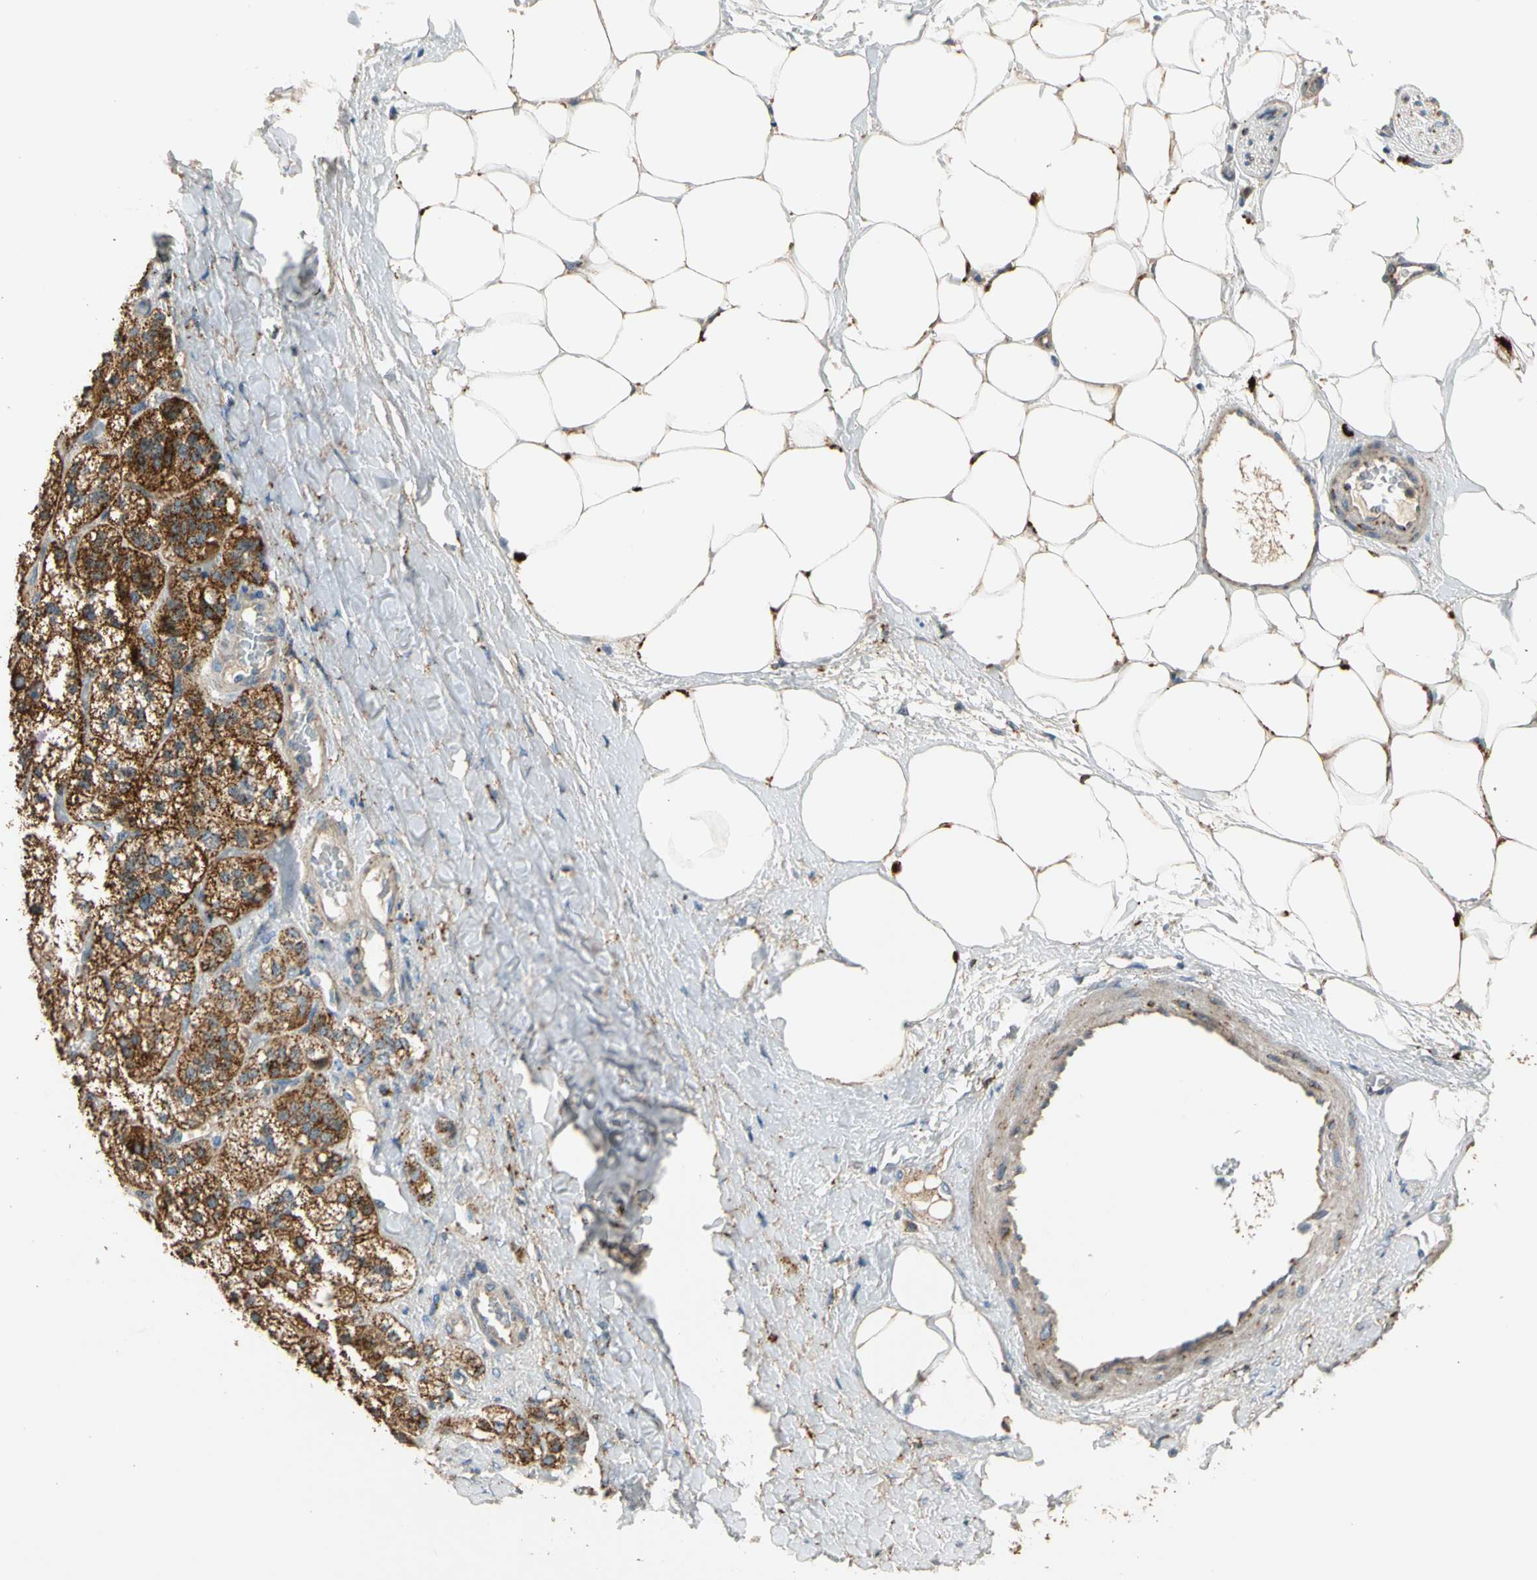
{"staining": {"intensity": "moderate", "quantity": ">75%", "location": "cytoplasmic/membranous"}, "tissue": "adrenal gland", "cell_type": "Glandular cells", "image_type": "normal", "snomed": [{"axis": "morphology", "description": "Normal tissue, NOS"}, {"axis": "topography", "description": "Adrenal gland"}], "caption": "Immunohistochemistry (IHC) image of normal adrenal gland: human adrenal gland stained using immunohistochemistry (IHC) shows medium levels of moderate protein expression localized specifically in the cytoplasmic/membranous of glandular cells, appearing as a cytoplasmic/membranous brown color.", "gene": "GM2A", "patient": {"sex": "male", "age": 57}}